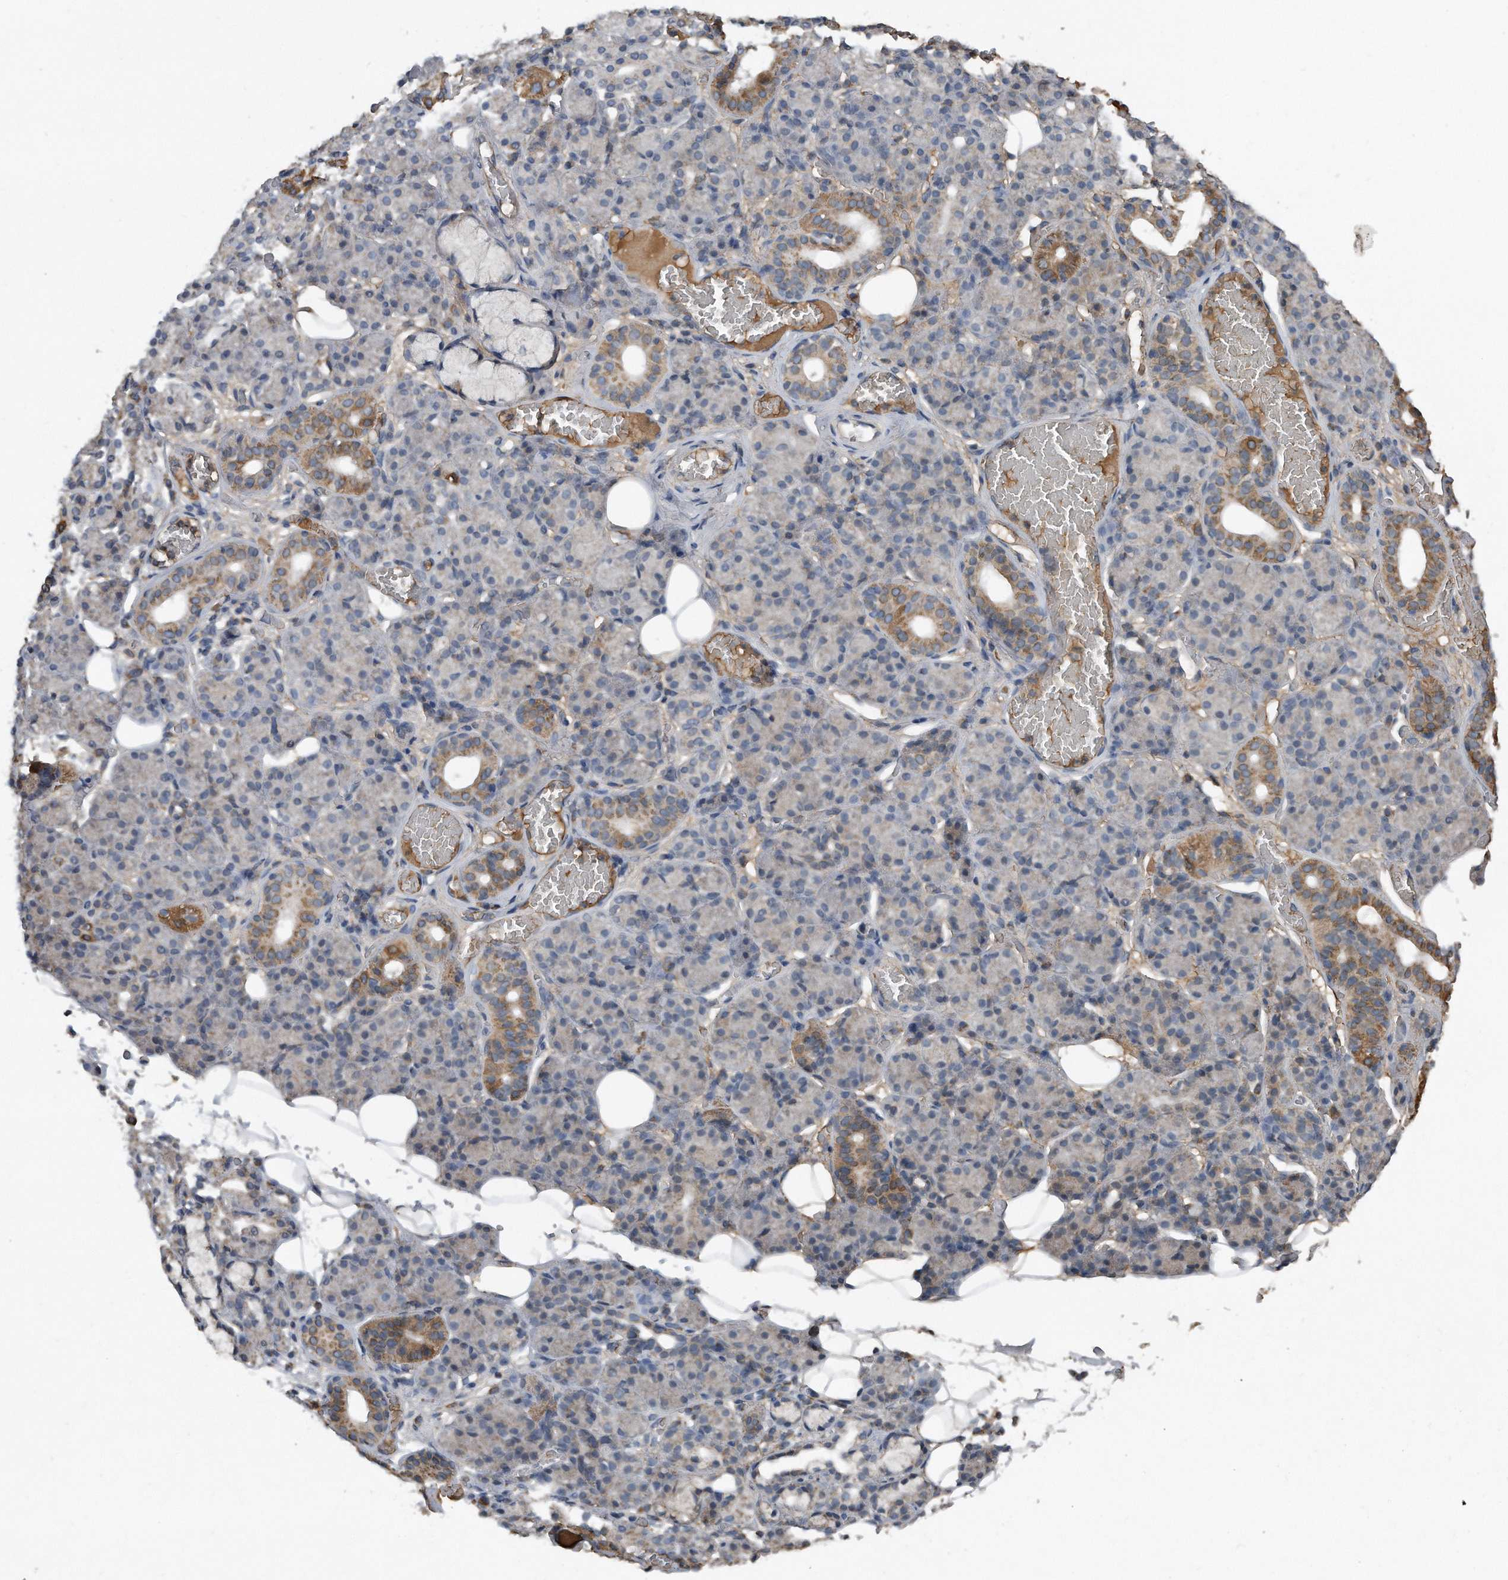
{"staining": {"intensity": "moderate", "quantity": "<25%", "location": "cytoplasmic/membranous"}, "tissue": "salivary gland", "cell_type": "Glandular cells", "image_type": "normal", "snomed": [{"axis": "morphology", "description": "Normal tissue, NOS"}, {"axis": "topography", "description": "Salivary gland"}], "caption": "Moderate cytoplasmic/membranous expression is appreciated in about <25% of glandular cells in normal salivary gland. (Stains: DAB (3,3'-diaminobenzidine) in brown, nuclei in blue, Microscopy: brightfield microscopy at high magnification).", "gene": "SDHA", "patient": {"sex": "male", "age": 63}}